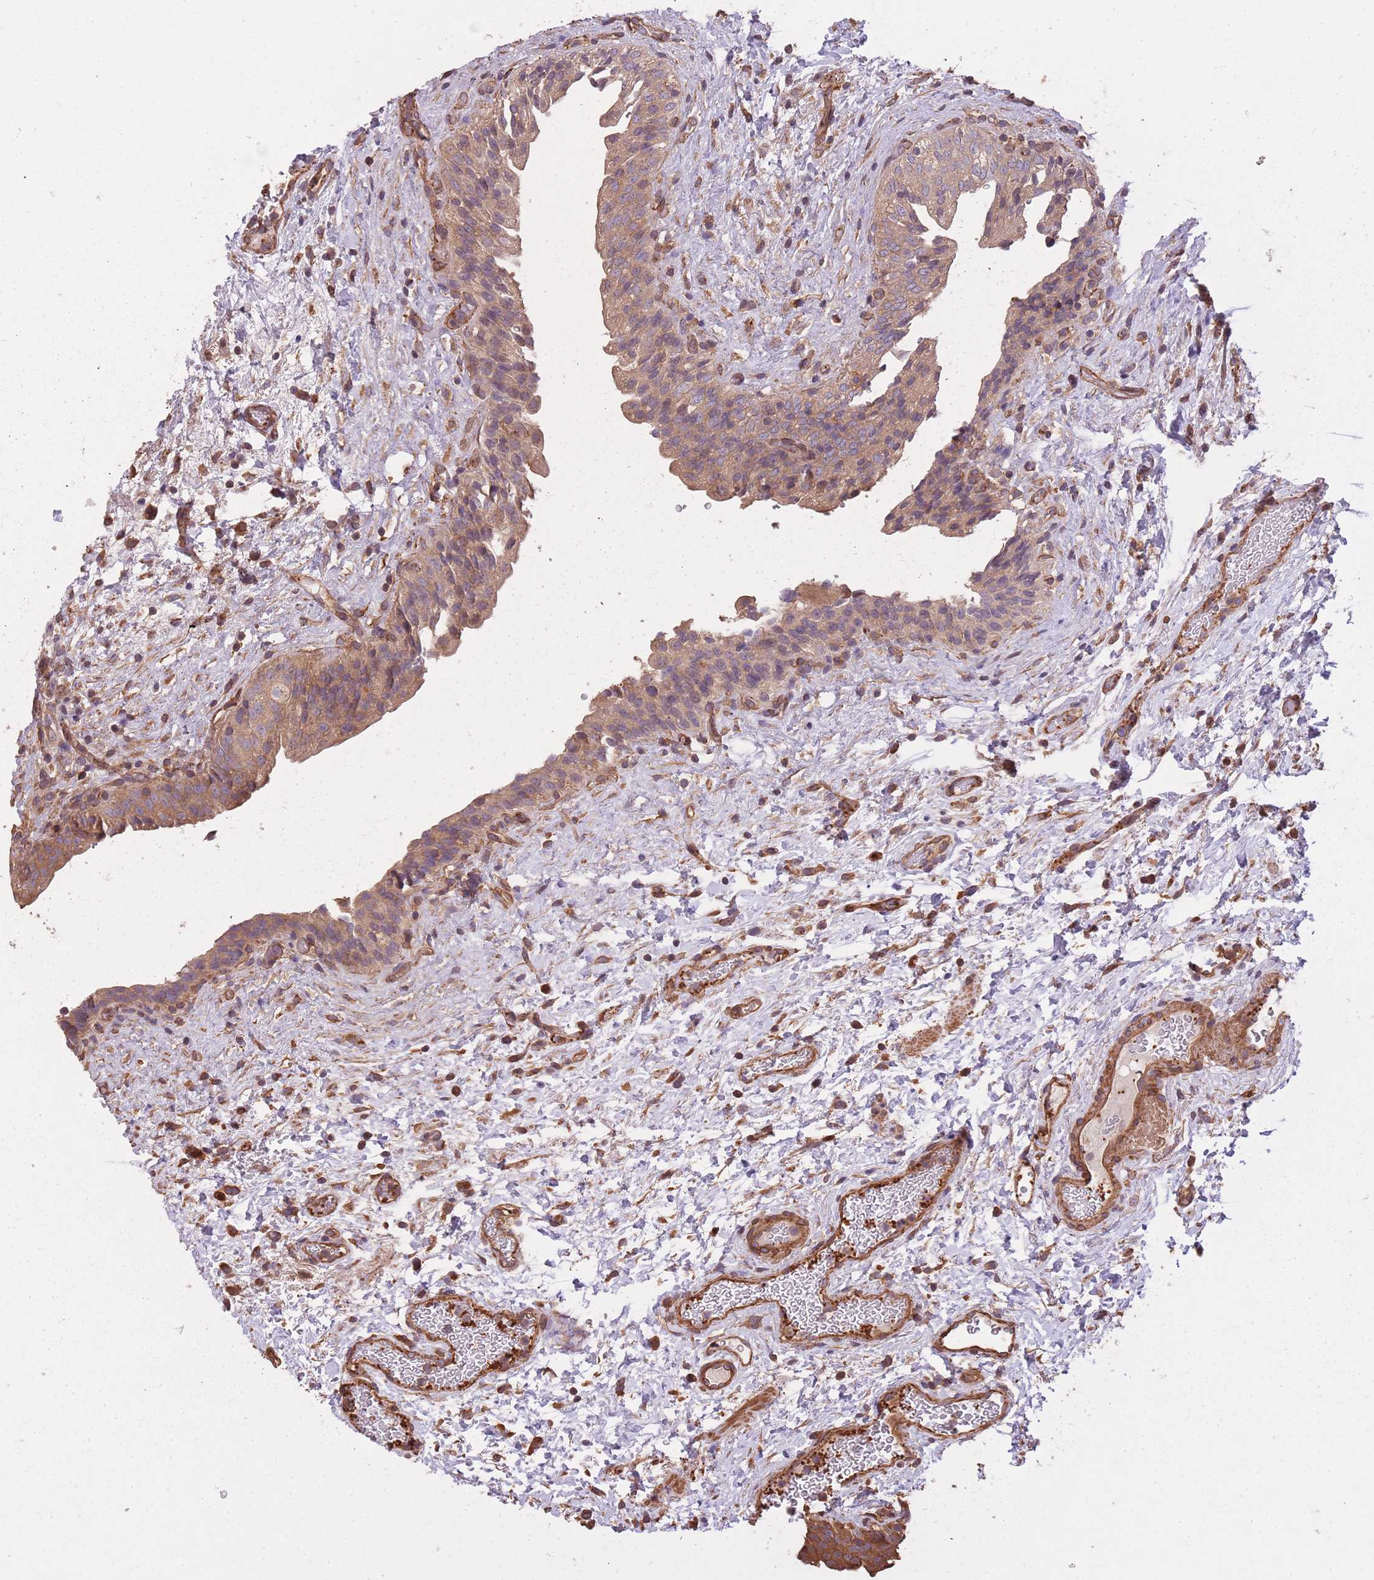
{"staining": {"intensity": "strong", "quantity": "25%-75%", "location": "cytoplasmic/membranous"}, "tissue": "urinary bladder", "cell_type": "Urothelial cells", "image_type": "normal", "snomed": [{"axis": "morphology", "description": "Normal tissue, NOS"}, {"axis": "topography", "description": "Urinary bladder"}], "caption": "IHC photomicrograph of unremarkable urinary bladder: human urinary bladder stained using IHC displays high levels of strong protein expression localized specifically in the cytoplasmic/membranous of urothelial cells, appearing as a cytoplasmic/membranous brown color.", "gene": "ARMH3", "patient": {"sex": "male", "age": 69}}